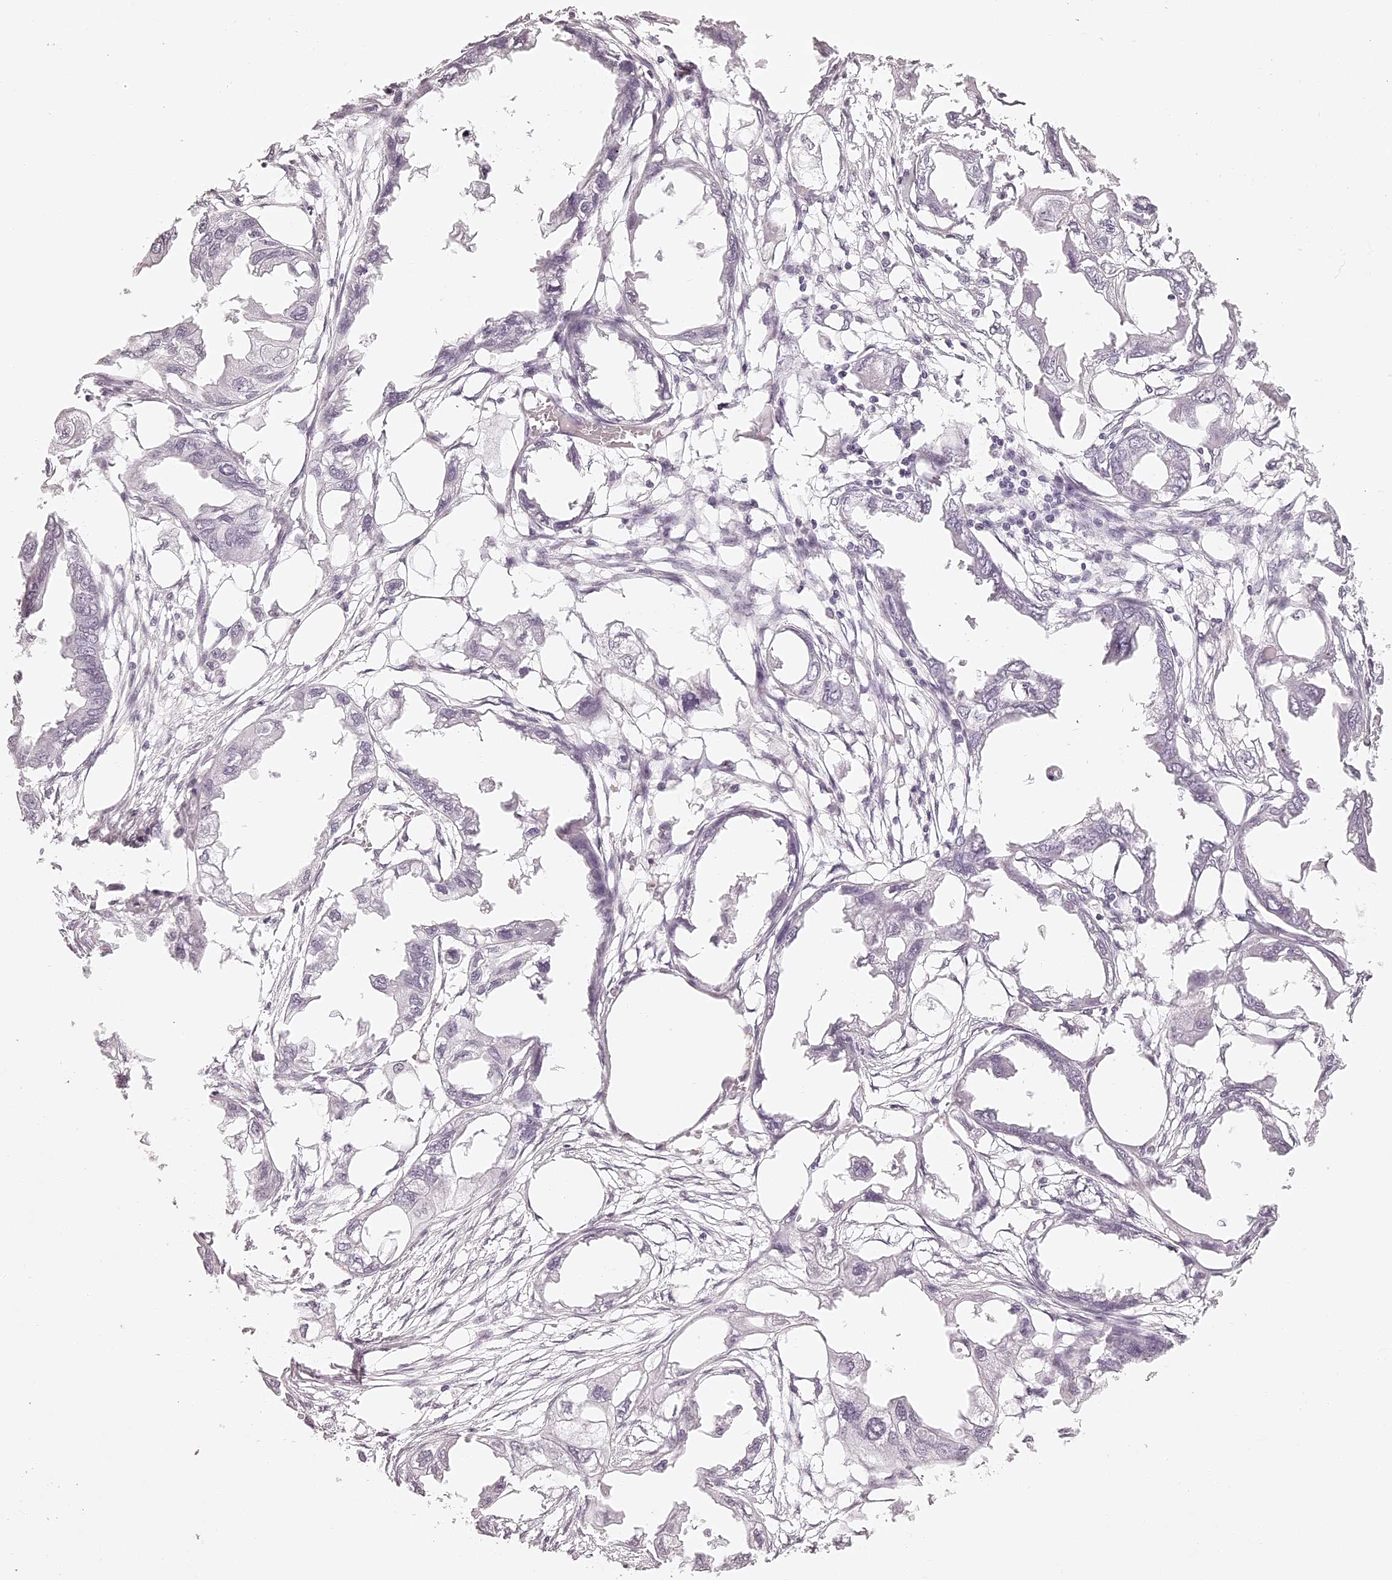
{"staining": {"intensity": "negative", "quantity": "none", "location": "none"}, "tissue": "endometrial cancer", "cell_type": "Tumor cells", "image_type": "cancer", "snomed": [{"axis": "morphology", "description": "Adenocarcinoma, NOS"}, {"axis": "morphology", "description": "Adenocarcinoma, metastatic, NOS"}, {"axis": "topography", "description": "Adipose tissue"}, {"axis": "topography", "description": "Endometrium"}], "caption": "The histopathology image exhibits no staining of tumor cells in endometrial cancer.", "gene": "ELAPOR1", "patient": {"sex": "female", "age": 67}}